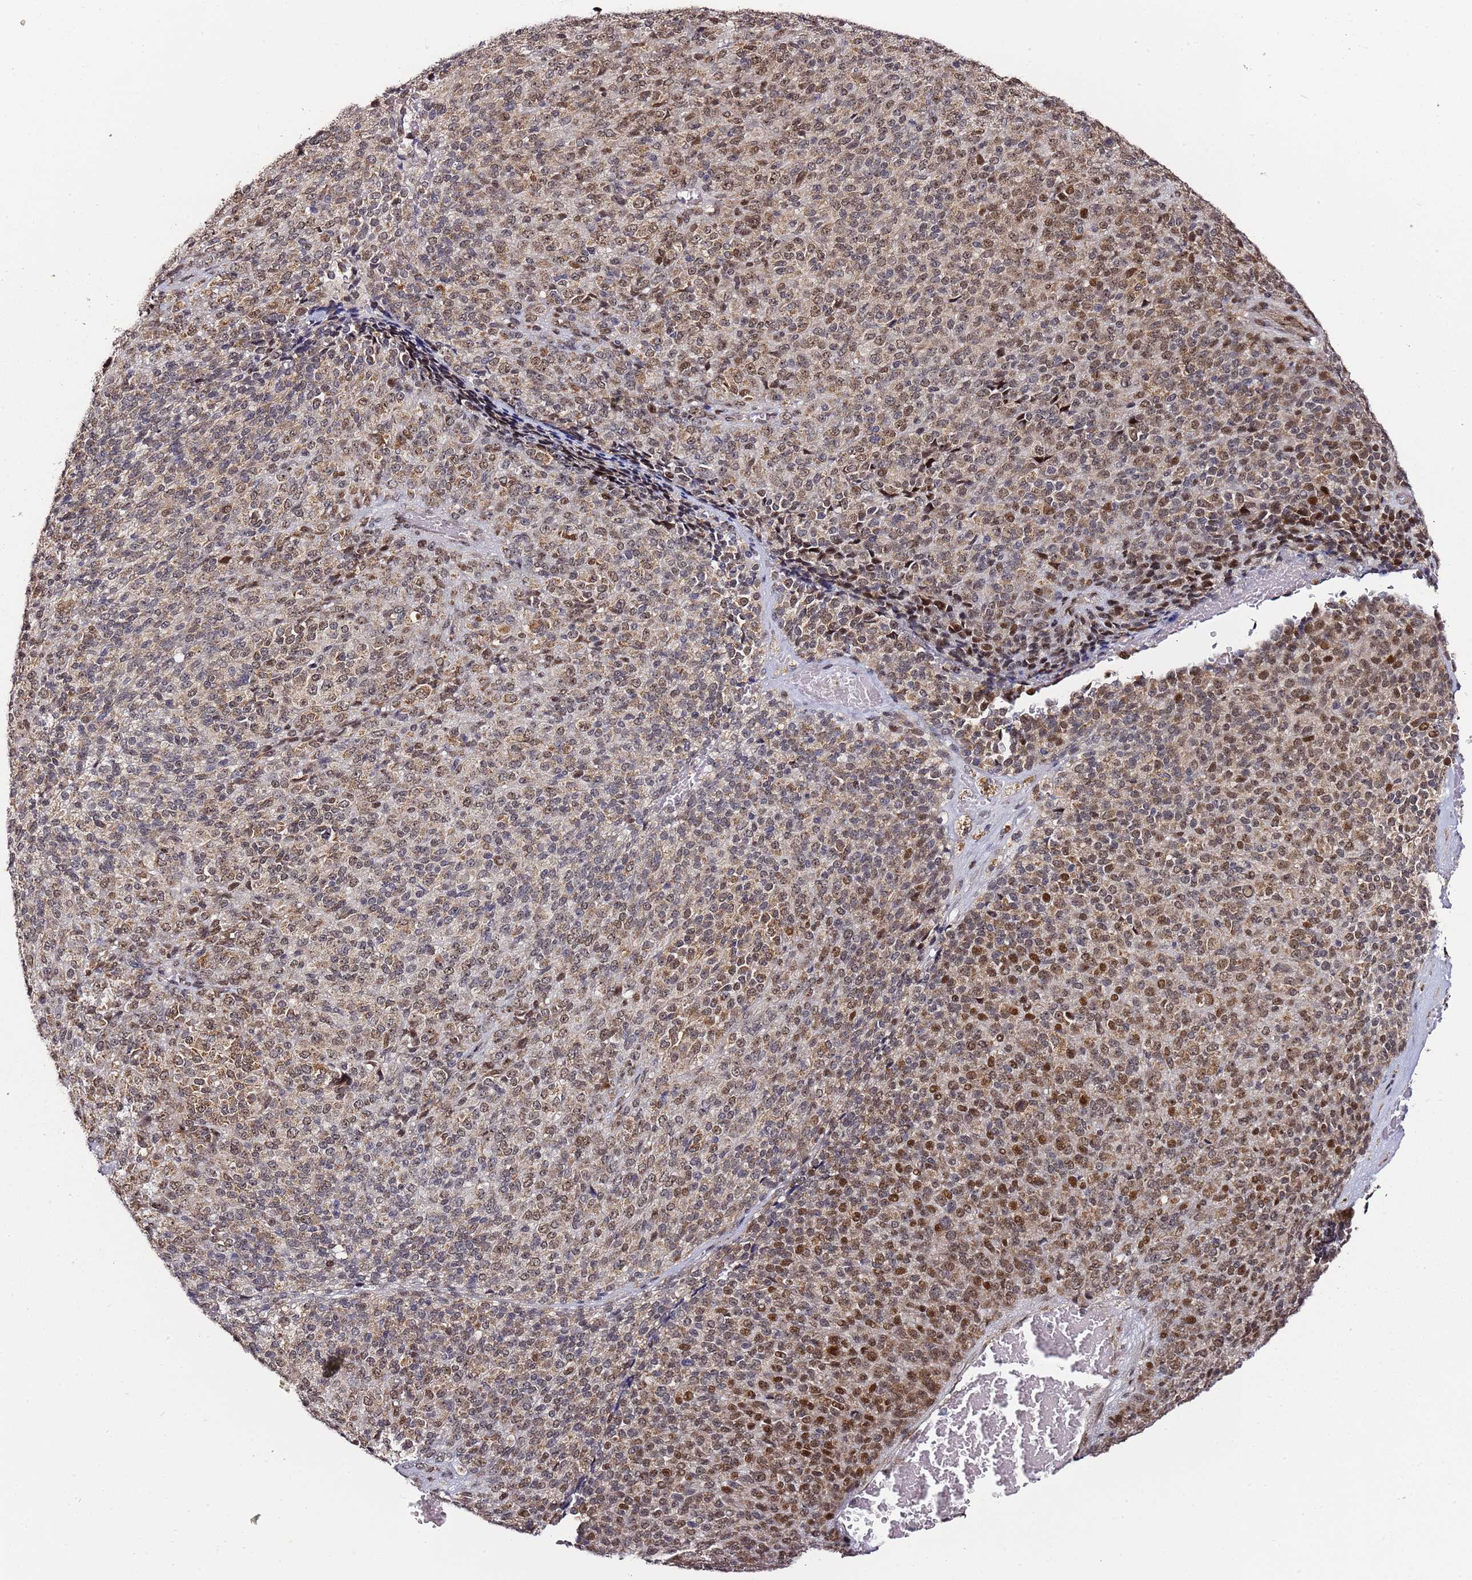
{"staining": {"intensity": "moderate", "quantity": ">75%", "location": "cytoplasmic/membranous,nuclear"}, "tissue": "melanoma", "cell_type": "Tumor cells", "image_type": "cancer", "snomed": [{"axis": "morphology", "description": "Malignant melanoma, Metastatic site"}, {"axis": "topography", "description": "Brain"}], "caption": "An image showing moderate cytoplasmic/membranous and nuclear expression in about >75% of tumor cells in malignant melanoma (metastatic site), as visualized by brown immunohistochemical staining.", "gene": "TP53AIP1", "patient": {"sex": "female", "age": 56}}